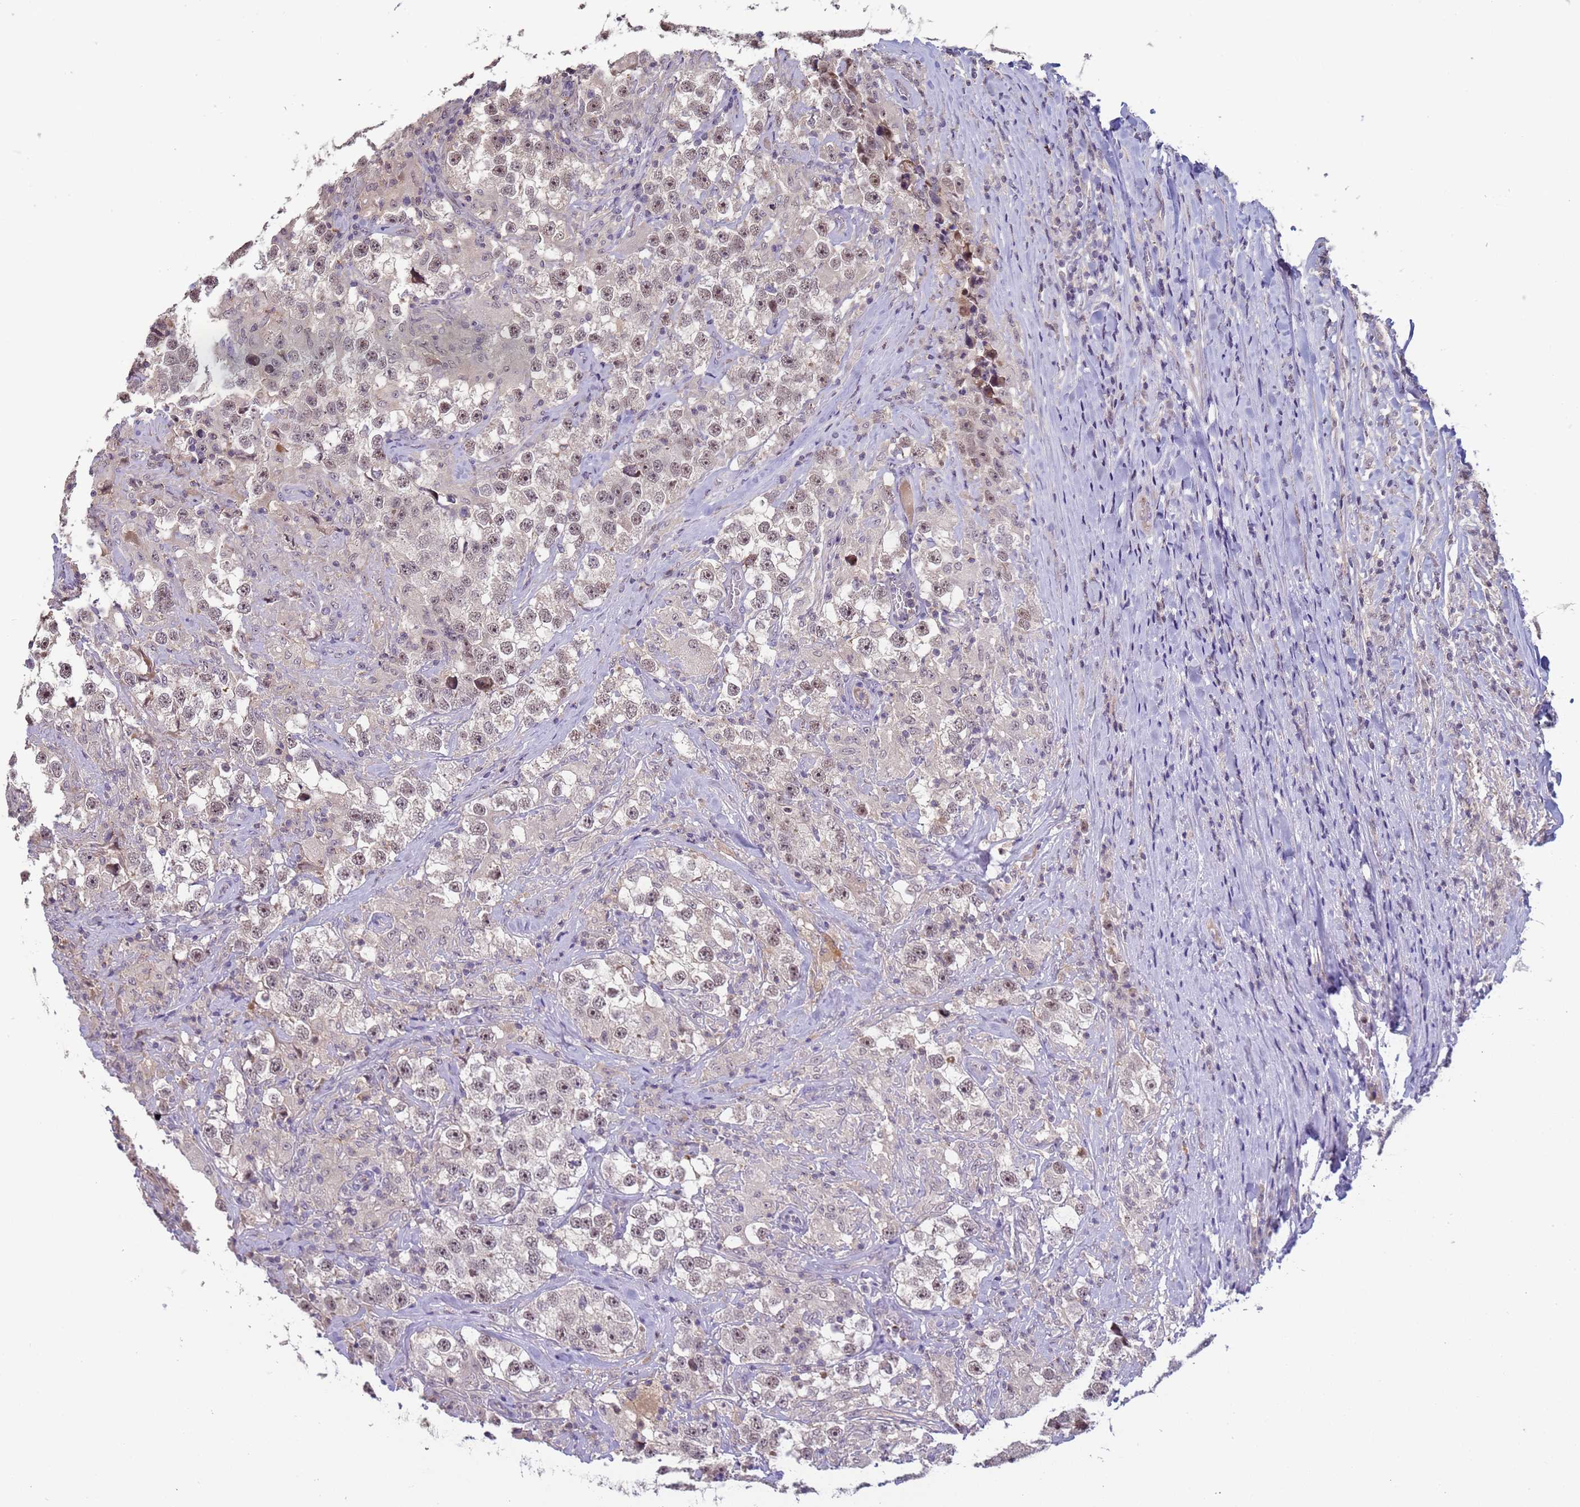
{"staining": {"intensity": "weak", "quantity": "25%-75%", "location": "nuclear"}, "tissue": "testis cancer", "cell_type": "Tumor cells", "image_type": "cancer", "snomed": [{"axis": "morphology", "description": "Seminoma, NOS"}, {"axis": "topography", "description": "Testis"}], "caption": "A low amount of weak nuclear positivity is identified in about 25%-75% of tumor cells in testis cancer (seminoma) tissue. (IHC, brightfield microscopy, high magnification).", "gene": "VWA3A", "patient": {"sex": "male", "age": 46}}